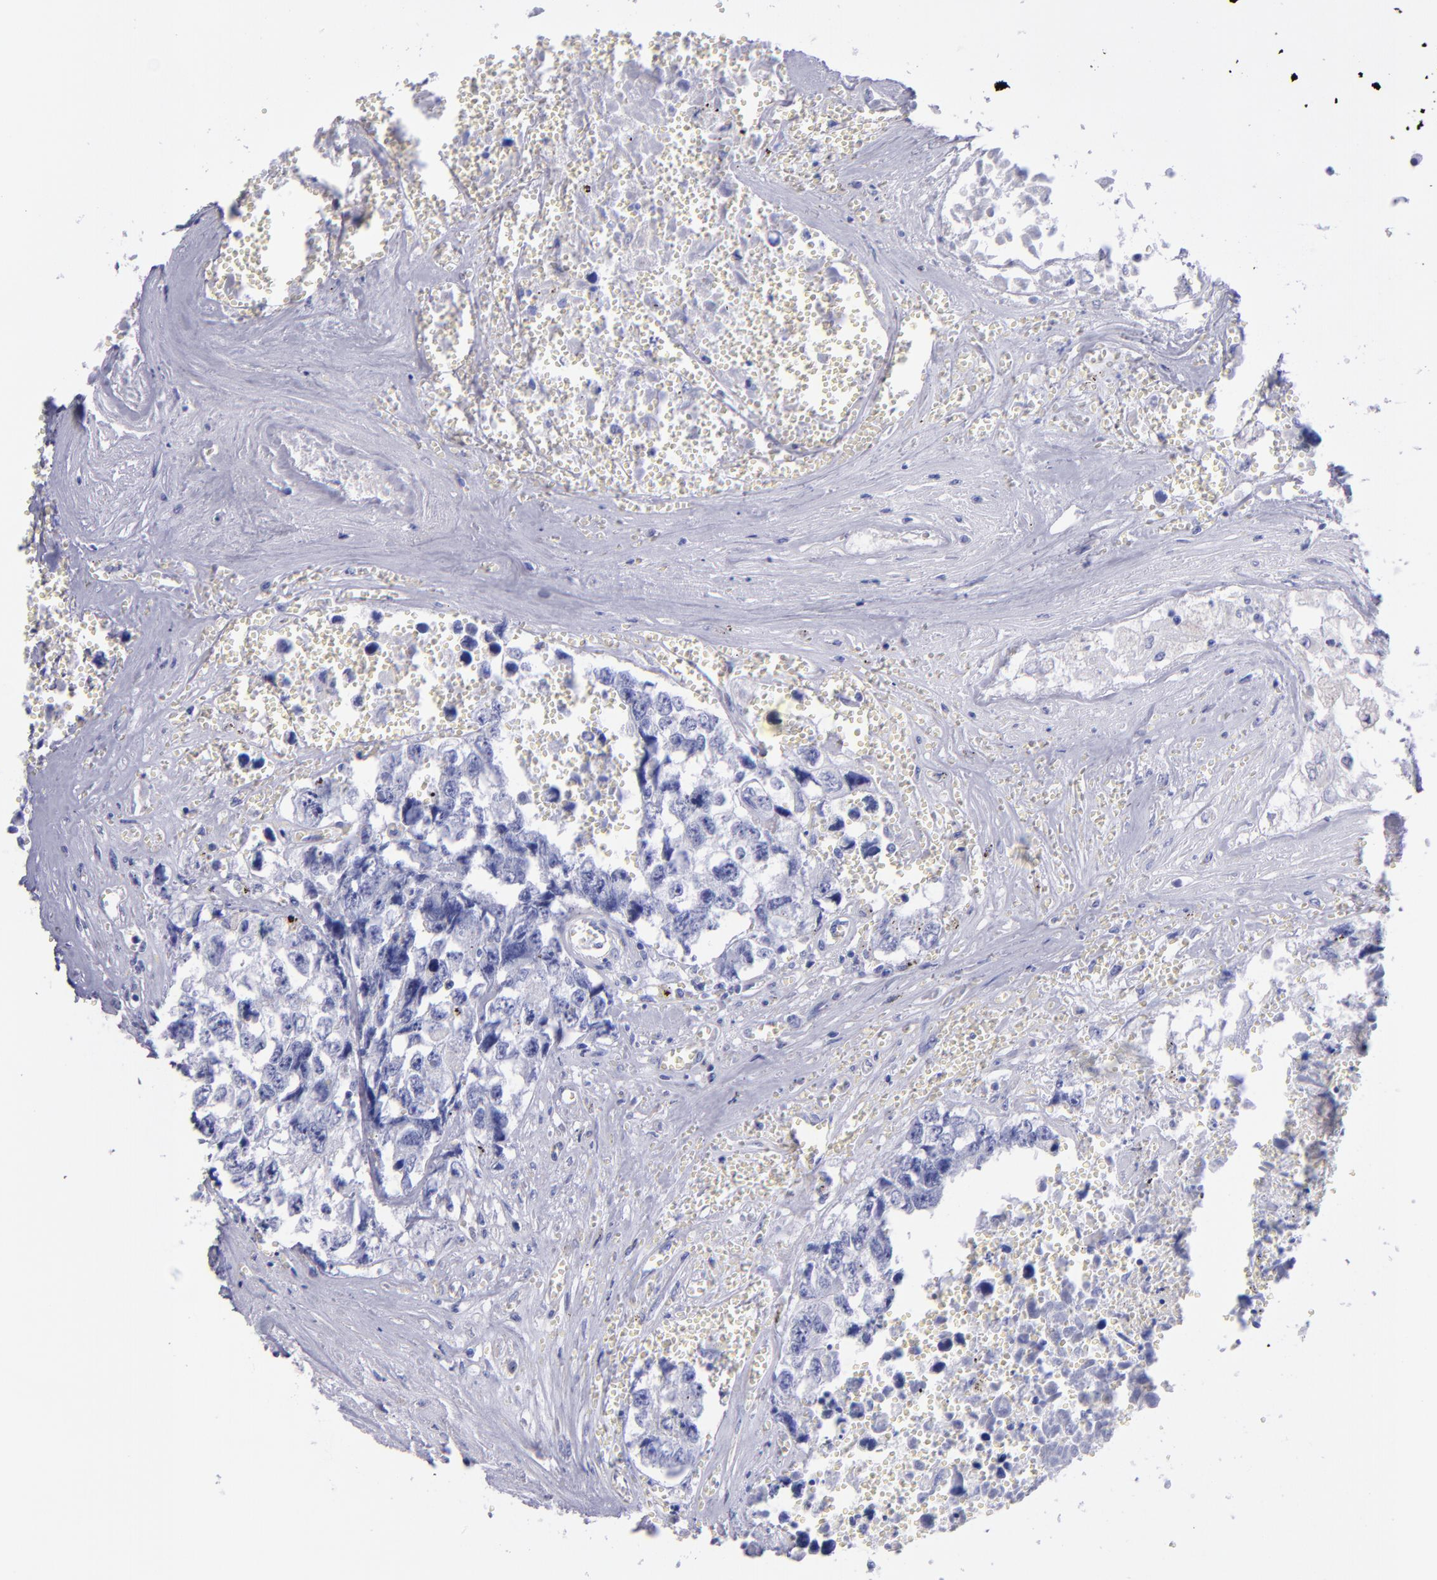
{"staining": {"intensity": "negative", "quantity": "none", "location": "none"}, "tissue": "testis cancer", "cell_type": "Tumor cells", "image_type": "cancer", "snomed": [{"axis": "morphology", "description": "Carcinoma, Embryonal, NOS"}, {"axis": "topography", "description": "Testis"}], "caption": "Tumor cells are negative for brown protein staining in testis cancer (embryonal carcinoma). (DAB (3,3'-diaminobenzidine) IHC with hematoxylin counter stain).", "gene": "TG", "patient": {"sex": "male", "age": 31}}